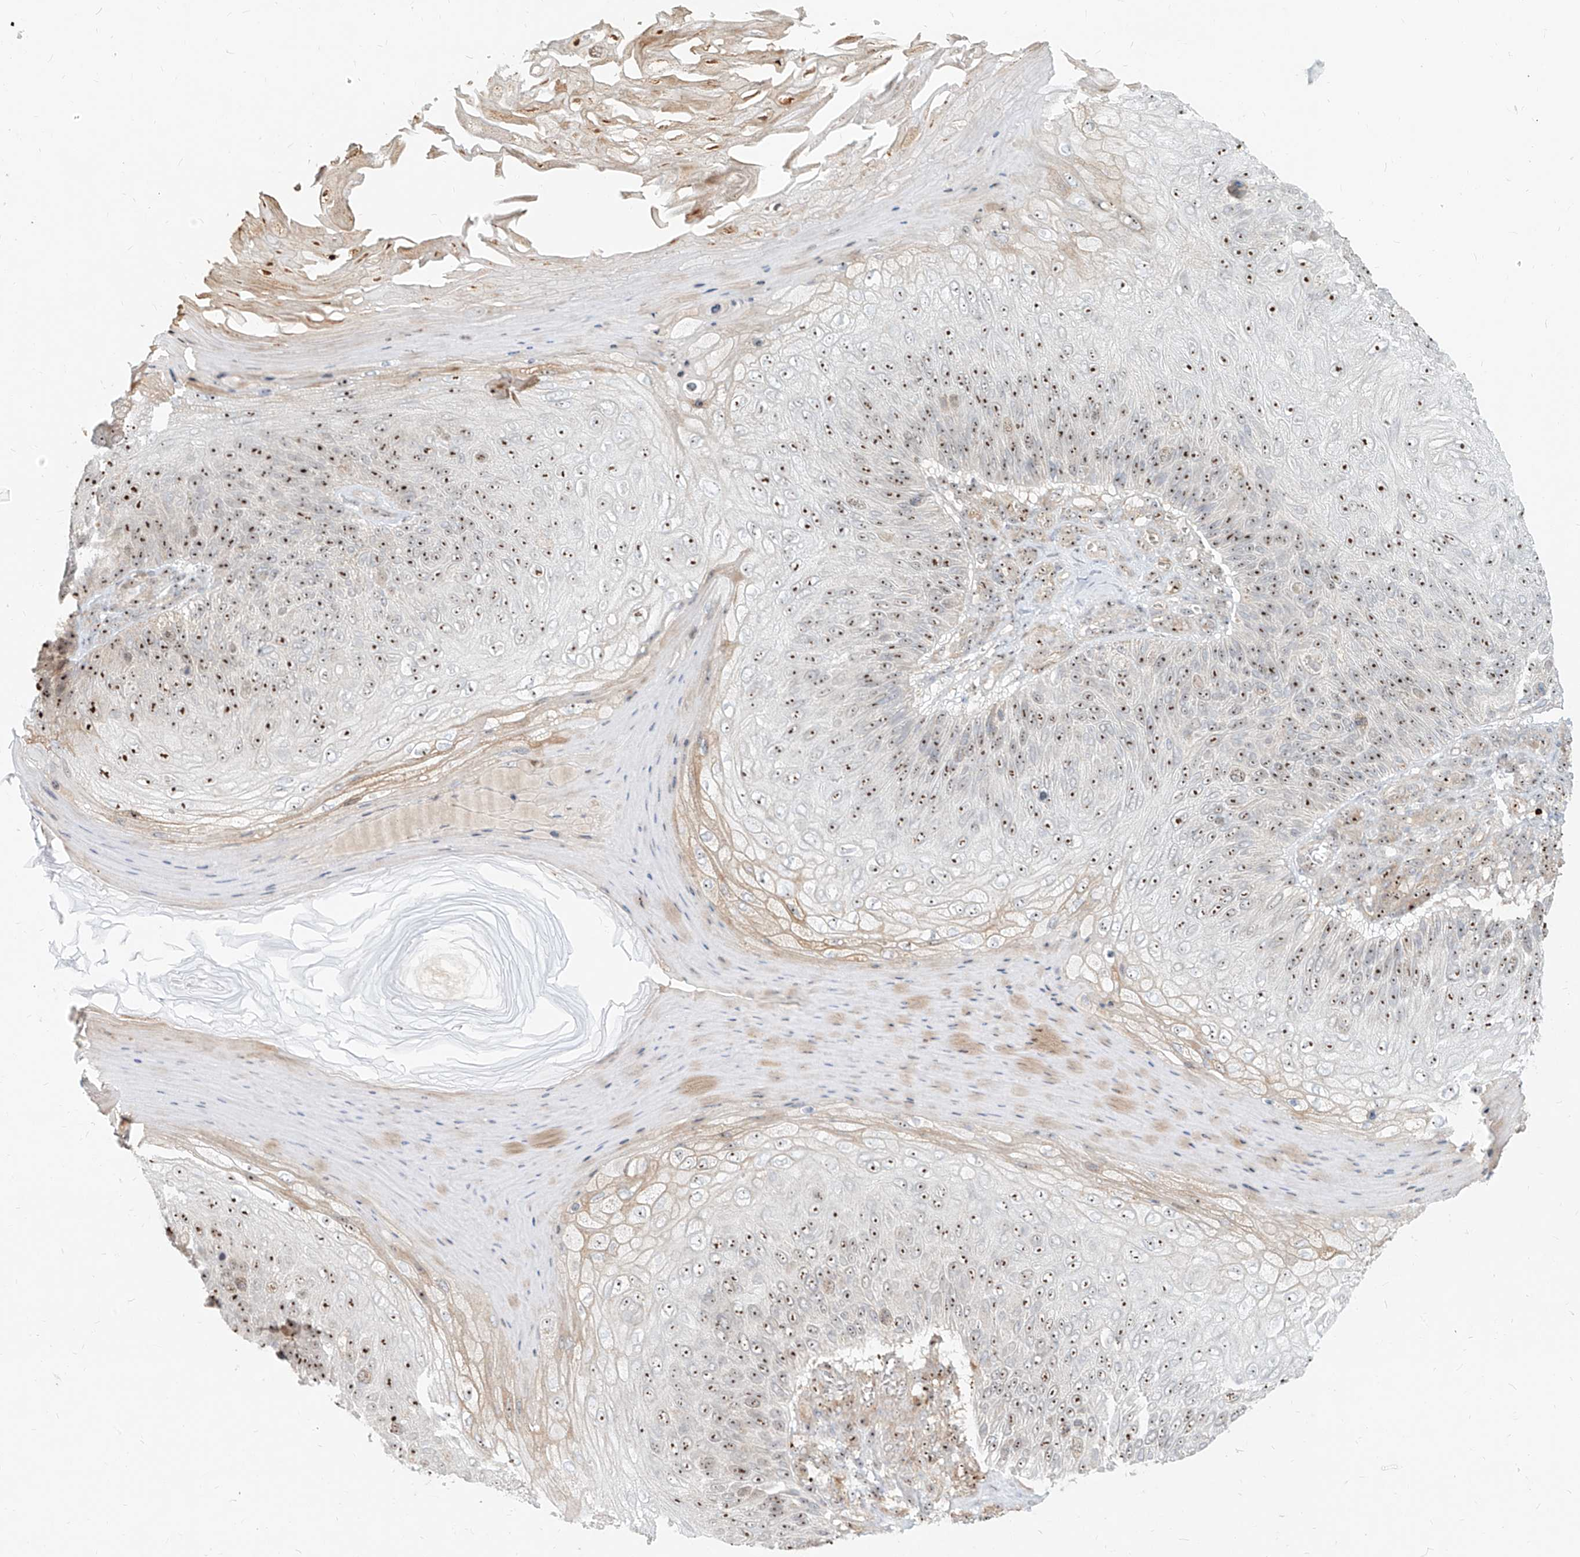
{"staining": {"intensity": "strong", "quantity": ">75%", "location": "nuclear"}, "tissue": "skin cancer", "cell_type": "Tumor cells", "image_type": "cancer", "snomed": [{"axis": "morphology", "description": "Squamous cell carcinoma, NOS"}, {"axis": "topography", "description": "Skin"}], "caption": "A brown stain shows strong nuclear staining of a protein in squamous cell carcinoma (skin) tumor cells.", "gene": "BYSL", "patient": {"sex": "female", "age": 88}}